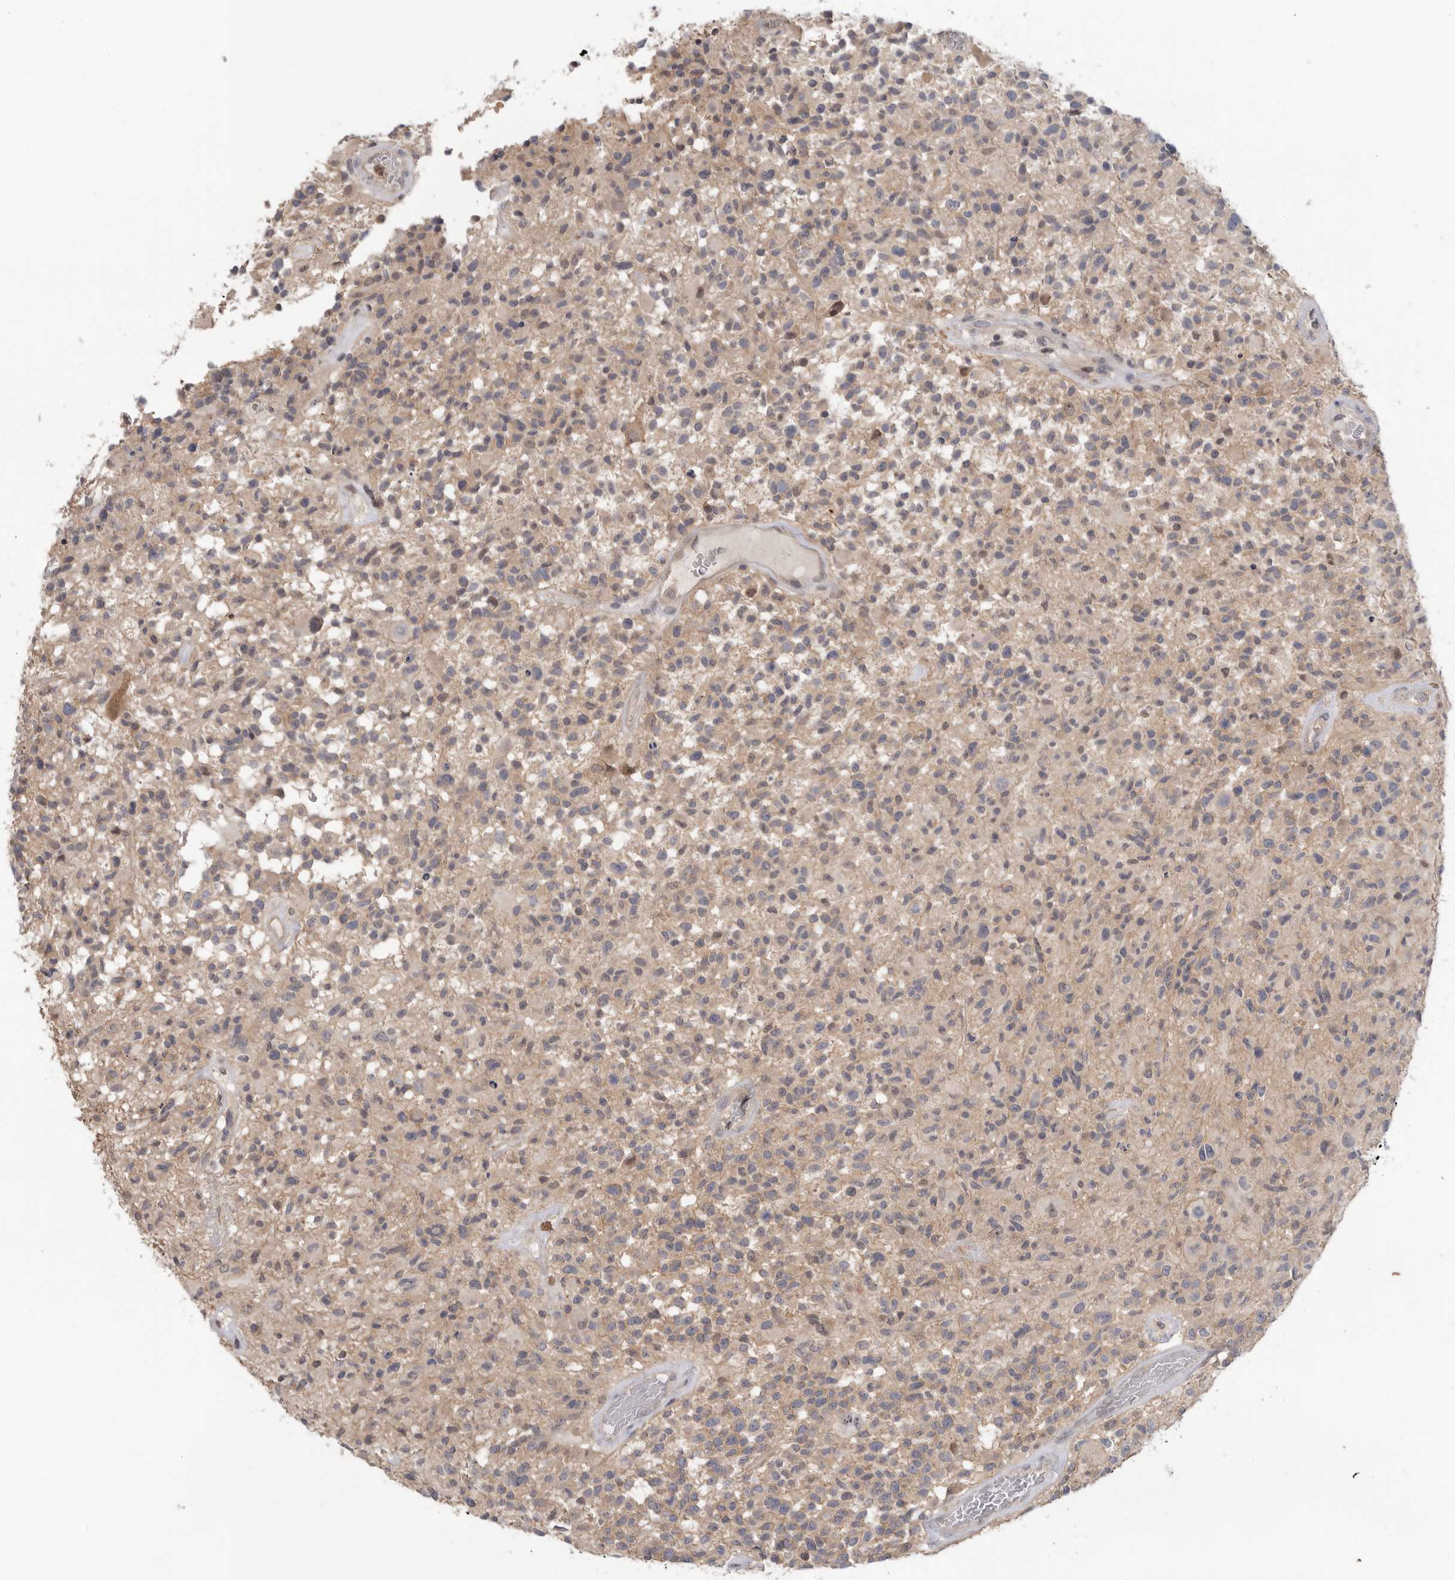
{"staining": {"intensity": "weak", "quantity": ">75%", "location": "cytoplasmic/membranous"}, "tissue": "glioma", "cell_type": "Tumor cells", "image_type": "cancer", "snomed": [{"axis": "morphology", "description": "Glioma, malignant, High grade"}, {"axis": "morphology", "description": "Glioblastoma, NOS"}, {"axis": "topography", "description": "Brain"}], "caption": "The micrograph reveals immunohistochemical staining of malignant high-grade glioma. There is weak cytoplasmic/membranous staining is present in approximately >75% of tumor cells.", "gene": "KLK5", "patient": {"sex": "male", "age": 60}}